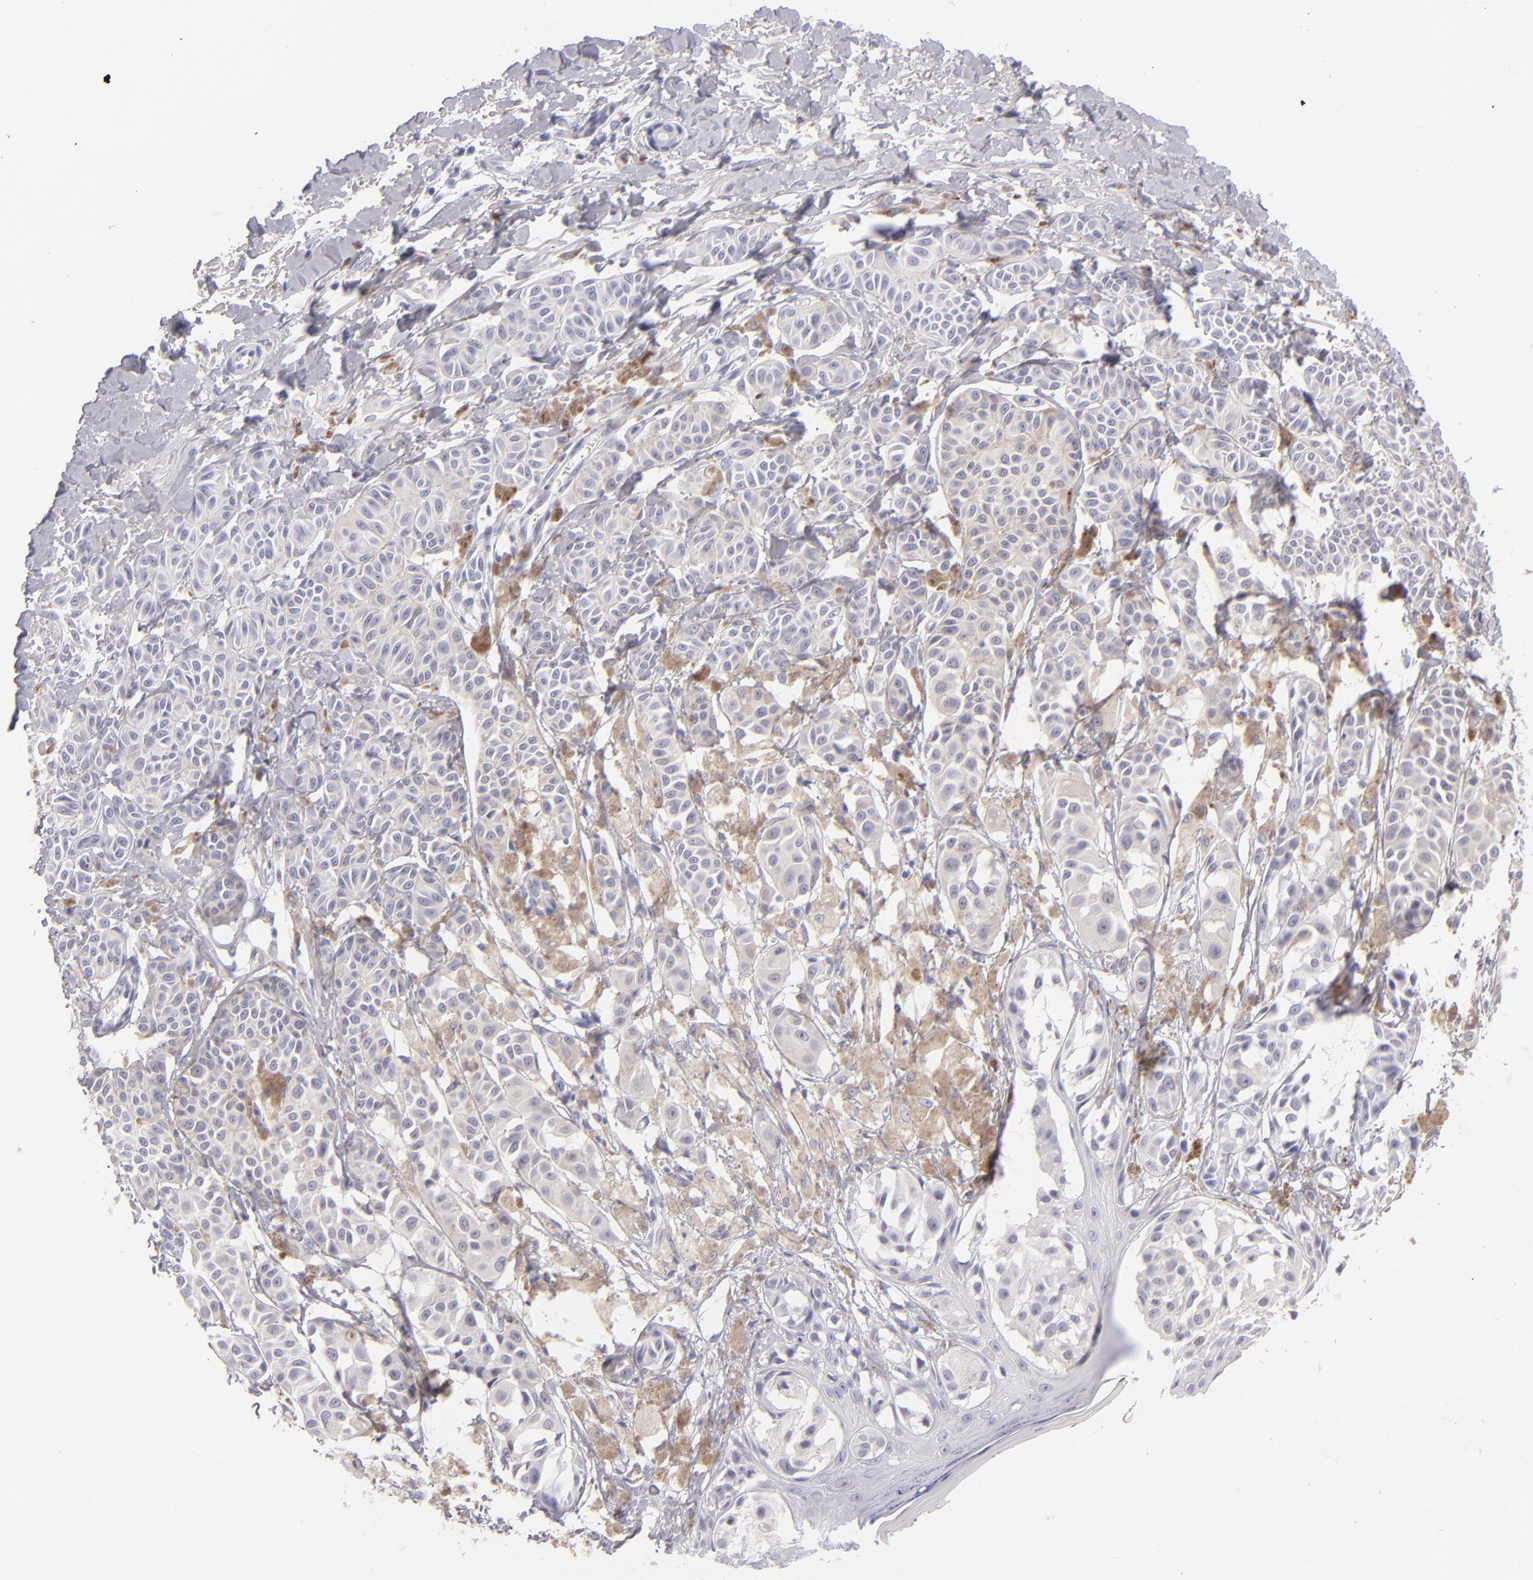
{"staining": {"intensity": "negative", "quantity": "none", "location": "none"}, "tissue": "melanoma", "cell_type": "Tumor cells", "image_type": "cancer", "snomed": [{"axis": "morphology", "description": "Malignant melanoma, NOS"}, {"axis": "topography", "description": "Skin"}], "caption": "An immunohistochemistry (IHC) photomicrograph of melanoma is shown. There is no staining in tumor cells of melanoma.", "gene": "VIL1", "patient": {"sex": "male", "age": 76}}